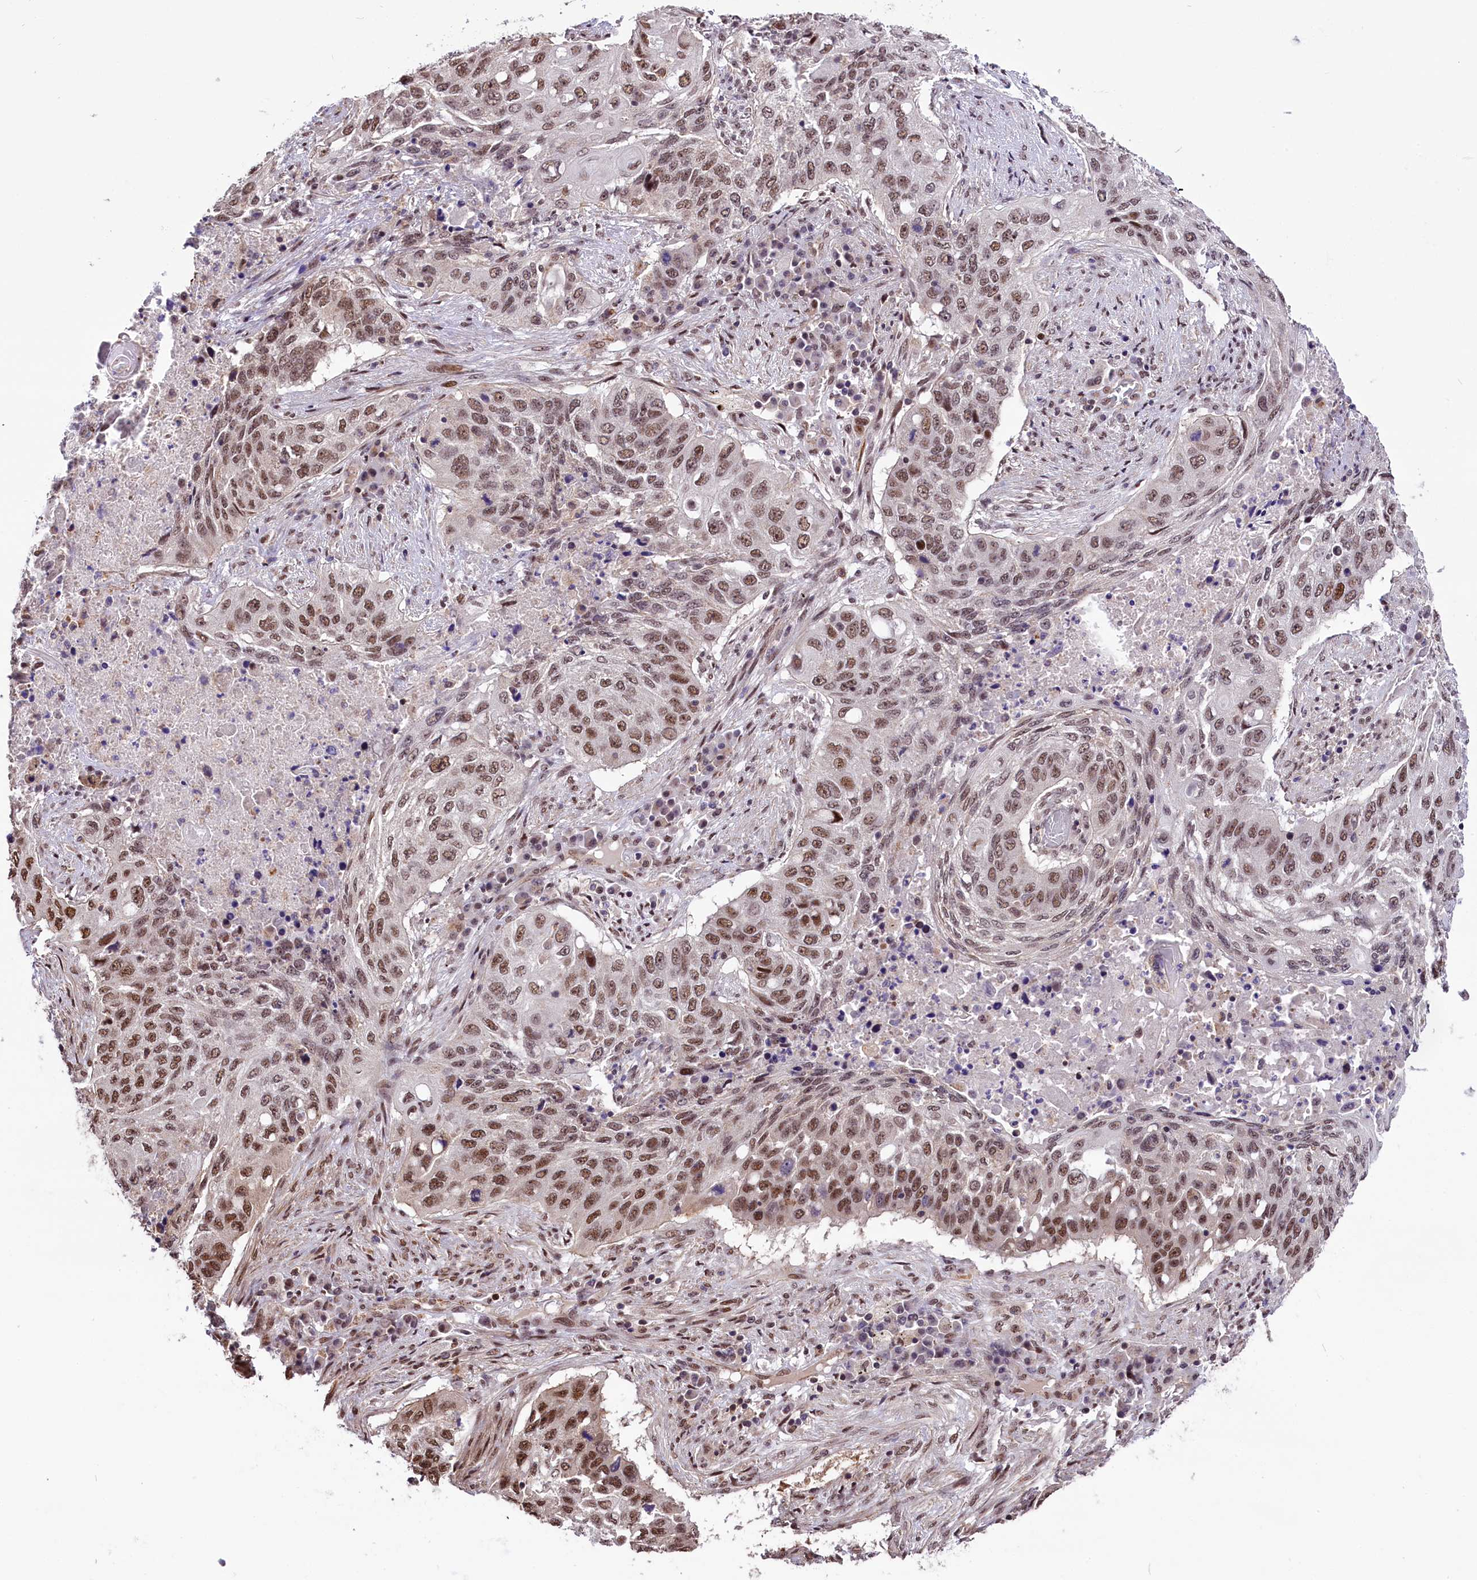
{"staining": {"intensity": "moderate", "quantity": ">75%", "location": "nuclear"}, "tissue": "lung cancer", "cell_type": "Tumor cells", "image_type": "cancer", "snomed": [{"axis": "morphology", "description": "Squamous cell carcinoma, NOS"}, {"axis": "topography", "description": "Lung"}], "caption": "DAB (3,3'-diaminobenzidine) immunohistochemical staining of human lung squamous cell carcinoma shows moderate nuclear protein expression in approximately >75% of tumor cells.", "gene": "MRPL54", "patient": {"sex": "female", "age": 63}}